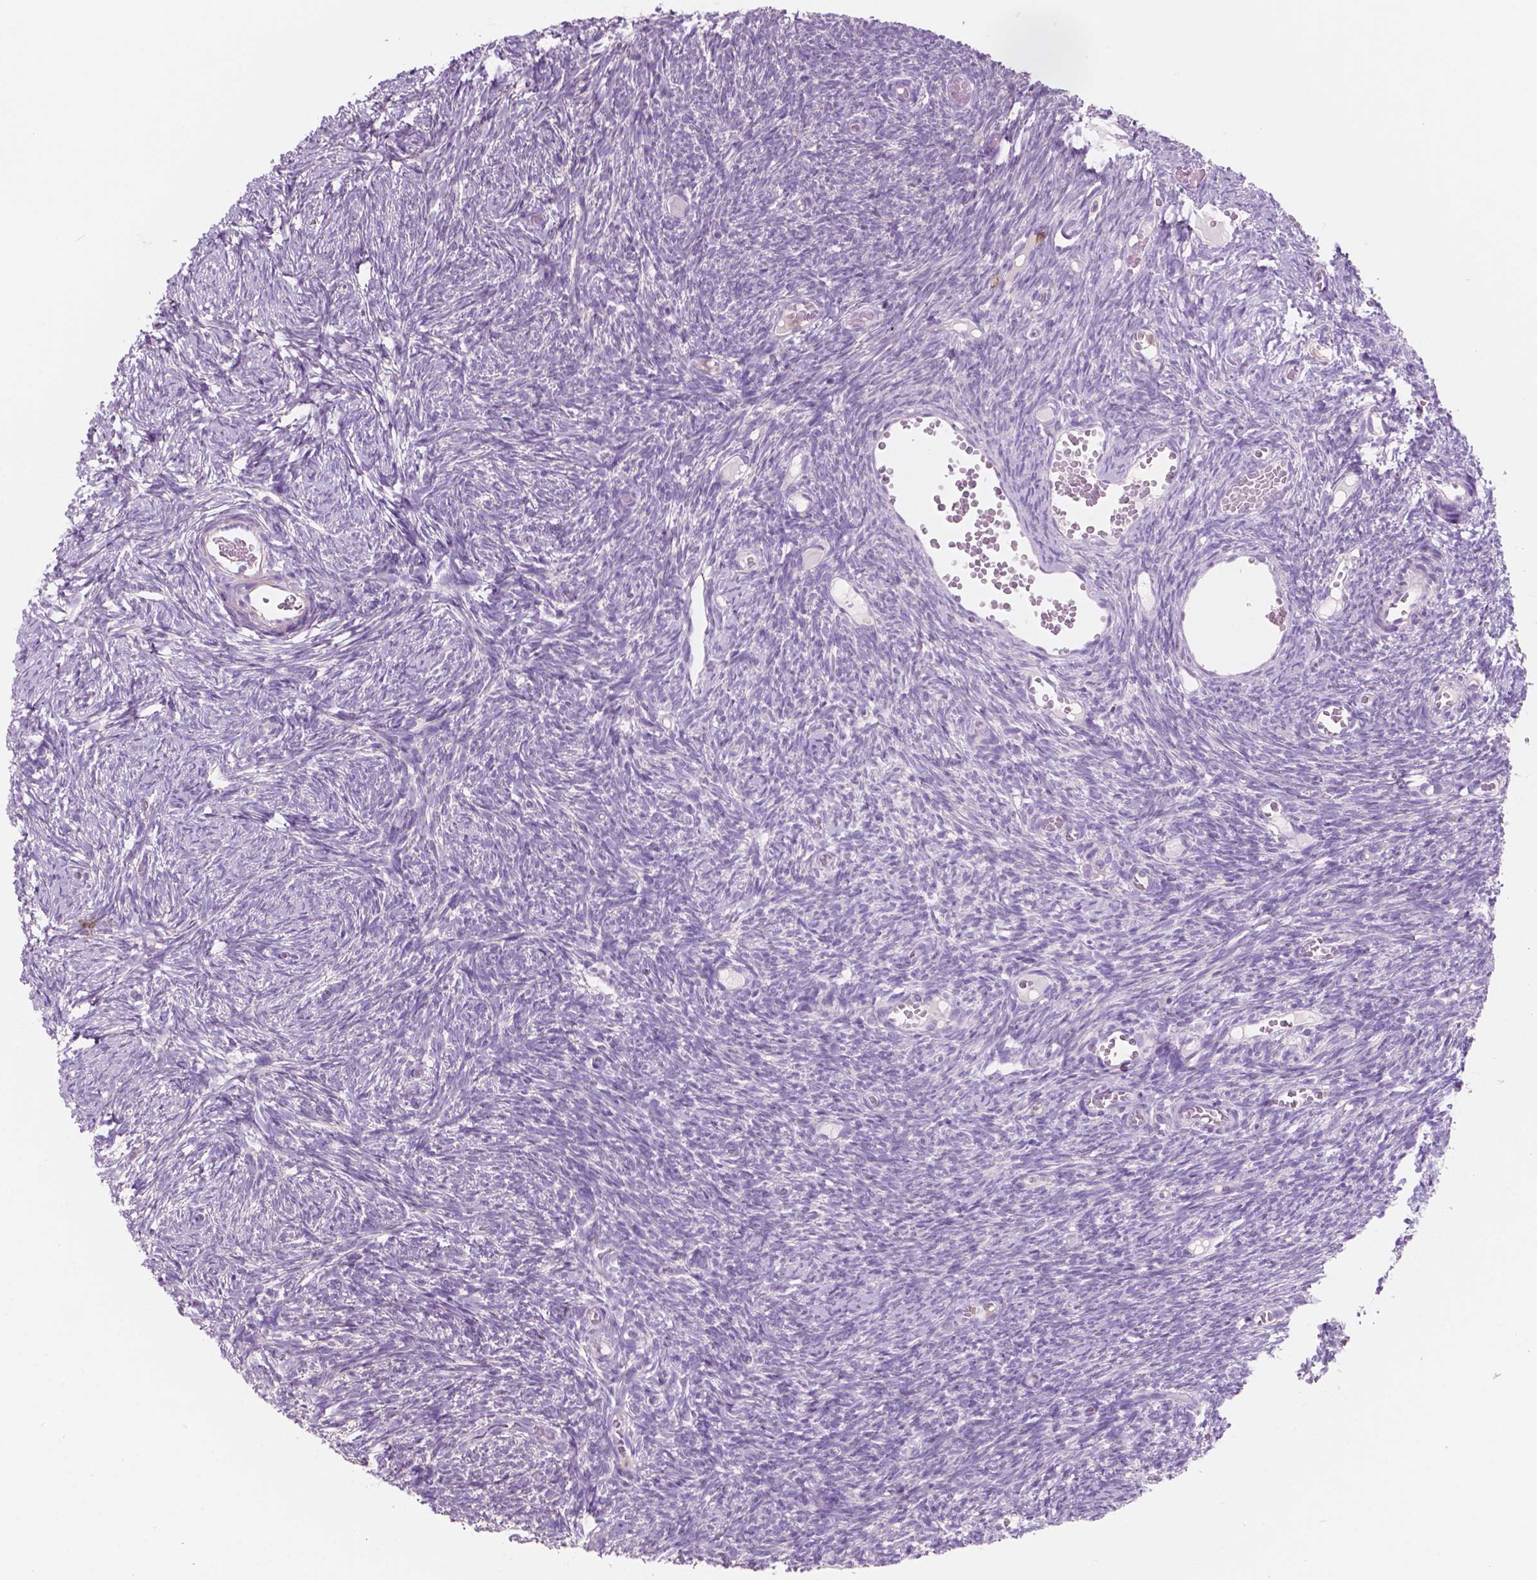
{"staining": {"intensity": "negative", "quantity": "none", "location": "none"}, "tissue": "ovary", "cell_type": "Follicle cells", "image_type": "normal", "snomed": [{"axis": "morphology", "description": "Normal tissue, NOS"}, {"axis": "topography", "description": "Ovary"}], "caption": "The immunohistochemistry micrograph has no significant staining in follicle cells of ovary.", "gene": "SEMA4A", "patient": {"sex": "female", "age": 39}}